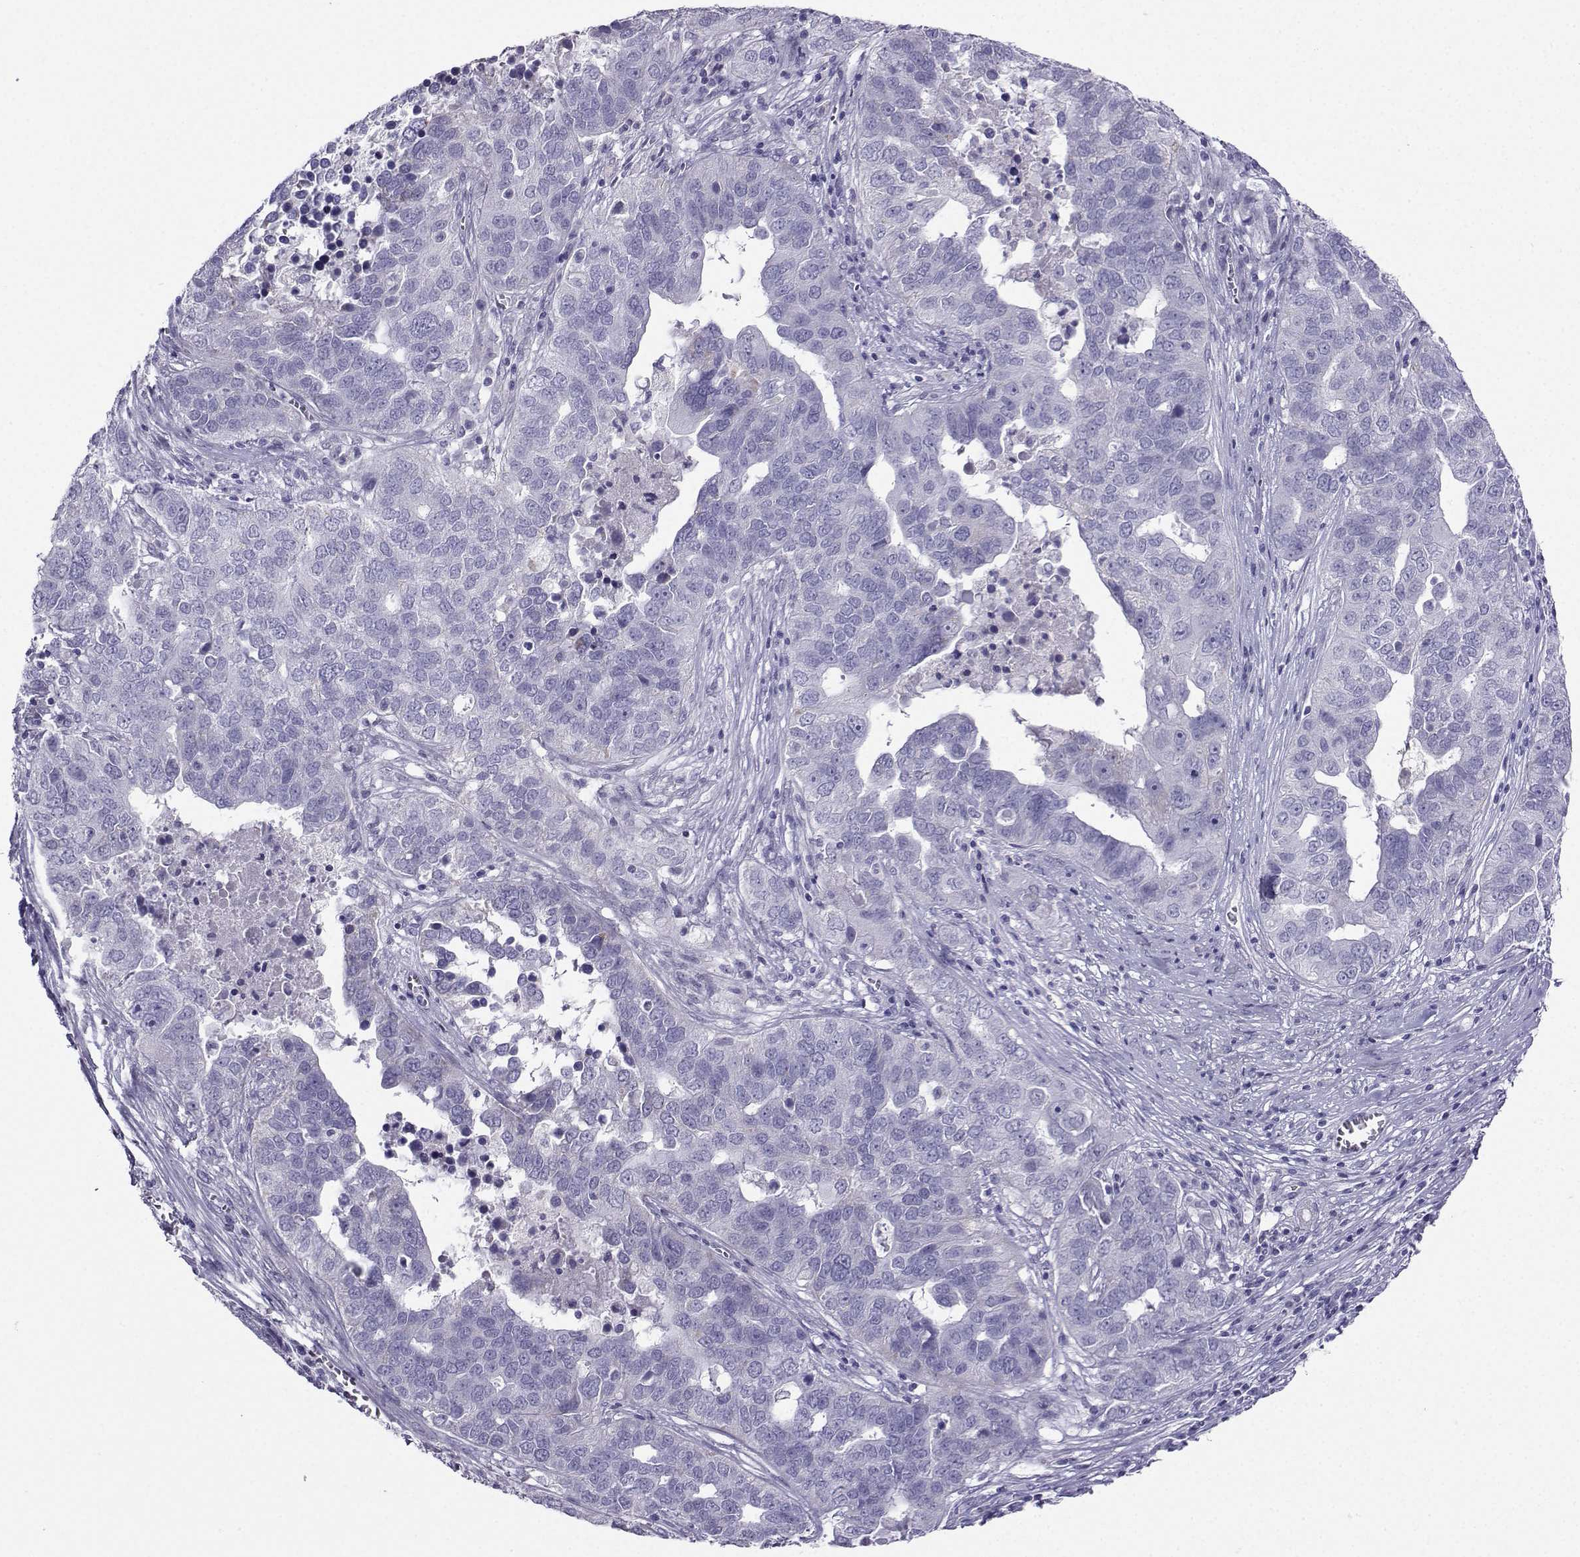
{"staining": {"intensity": "negative", "quantity": "none", "location": "none"}, "tissue": "ovarian cancer", "cell_type": "Tumor cells", "image_type": "cancer", "snomed": [{"axis": "morphology", "description": "Carcinoma, endometroid"}, {"axis": "topography", "description": "Soft tissue"}, {"axis": "topography", "description": "Ovary"}], "caption": "Immunohistochemical staining of human ovarian endometroid carcinoma shows no significant positivity in tumor cells. Nuclei are stained in blue.", "gene": "FBXO24", "patient": {"sex": "female", "age": 52}}